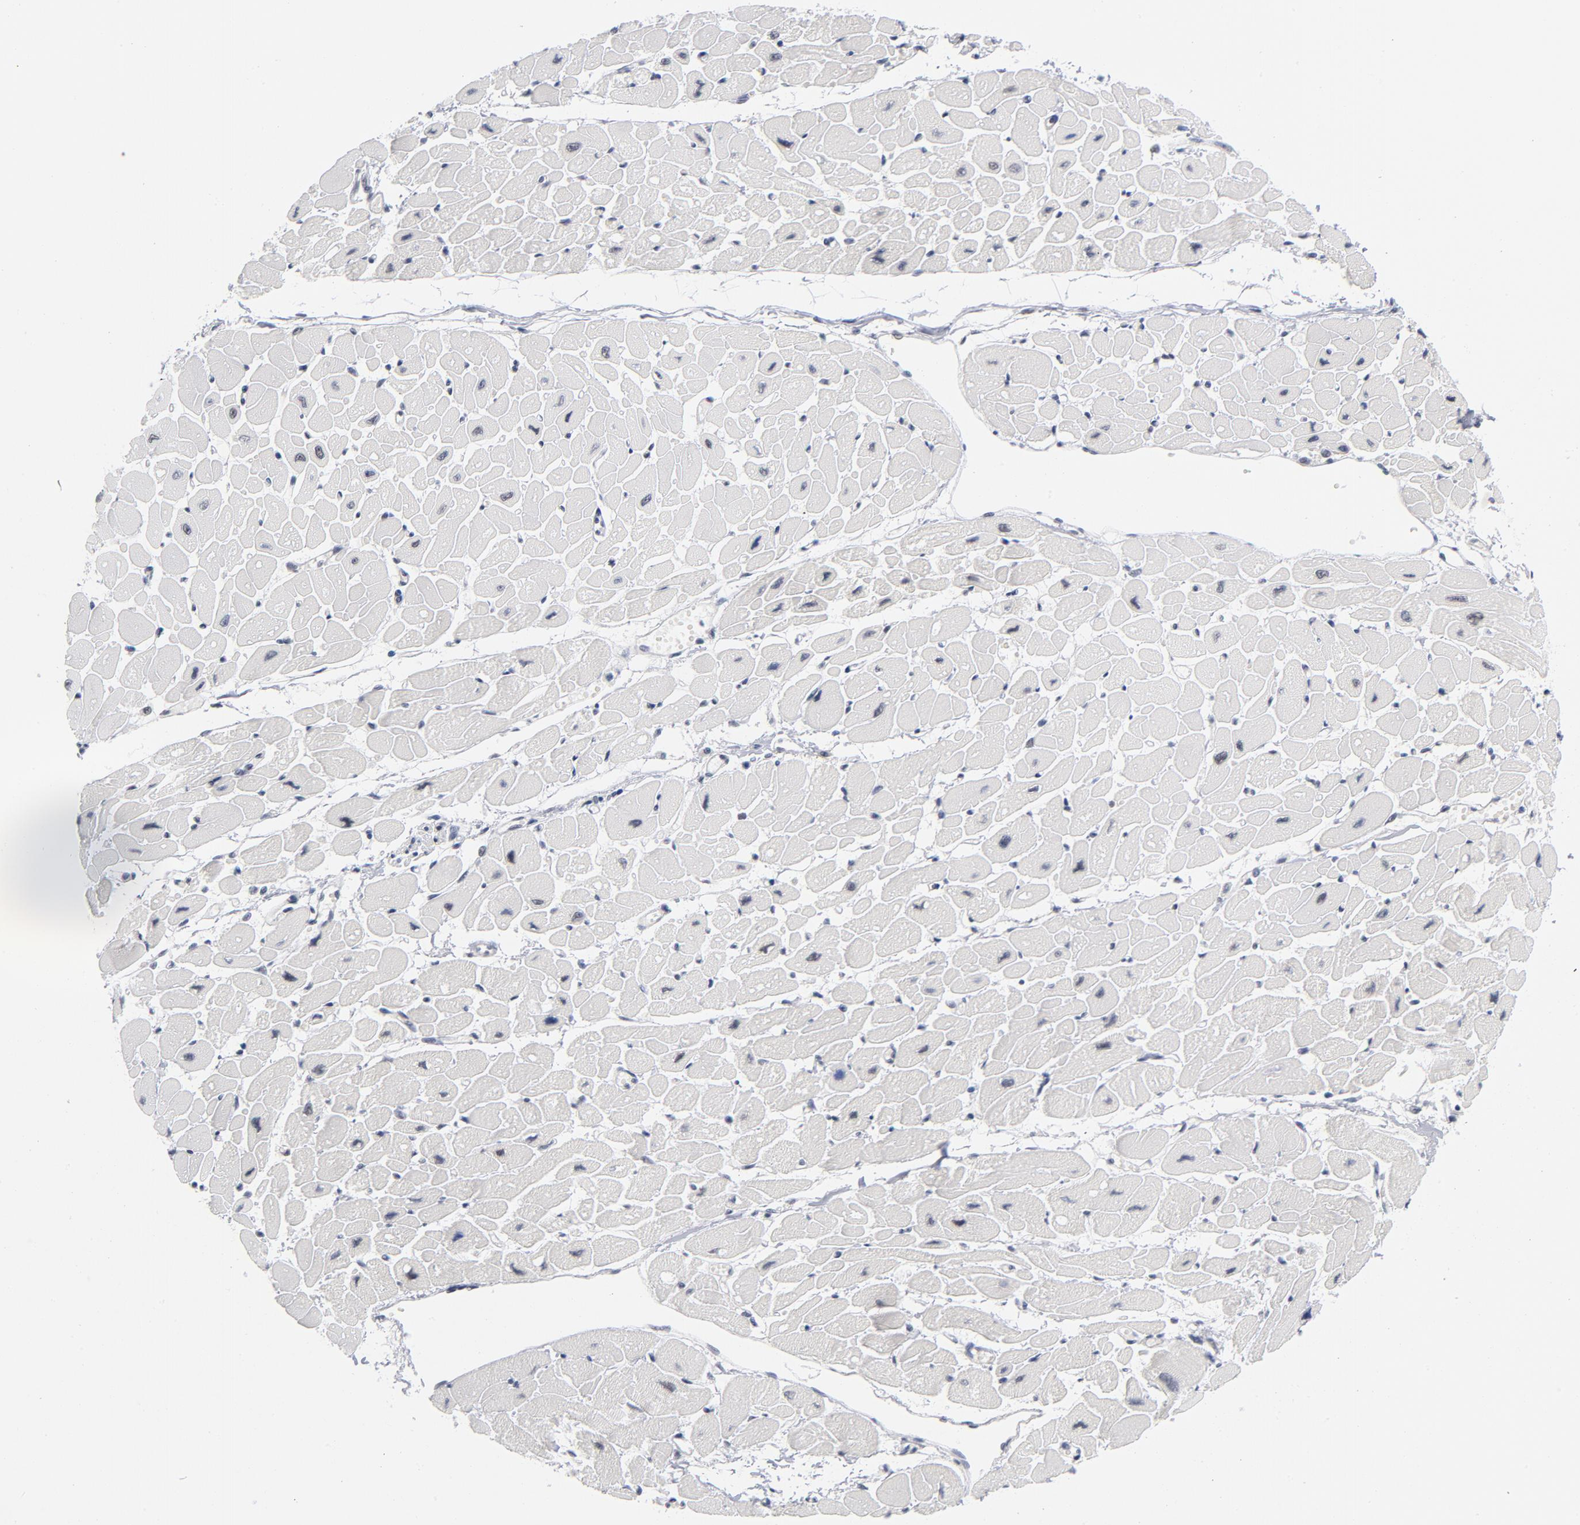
{"staining": {"intensity": "negative", "quantity": "none", "location": "none"}, "tissue": "heart muscle", "cell_type": "Cardiomyocytes", "image_type": "normal", "snomed": [{"axis": "morphology", "description": "Normal tissue, NOS"}, {"axis": "topography", "description": "Heart"}], "caption": "Immunohistochemistry image of normal heart muscle stained for a protein (brown), which shows no expression in cardiomyocytes. (DAB IHC visualized using brightfield microscopy, high magnification).", "gene": "BAP1", "patient": {"sex": "female", "age": 54}}